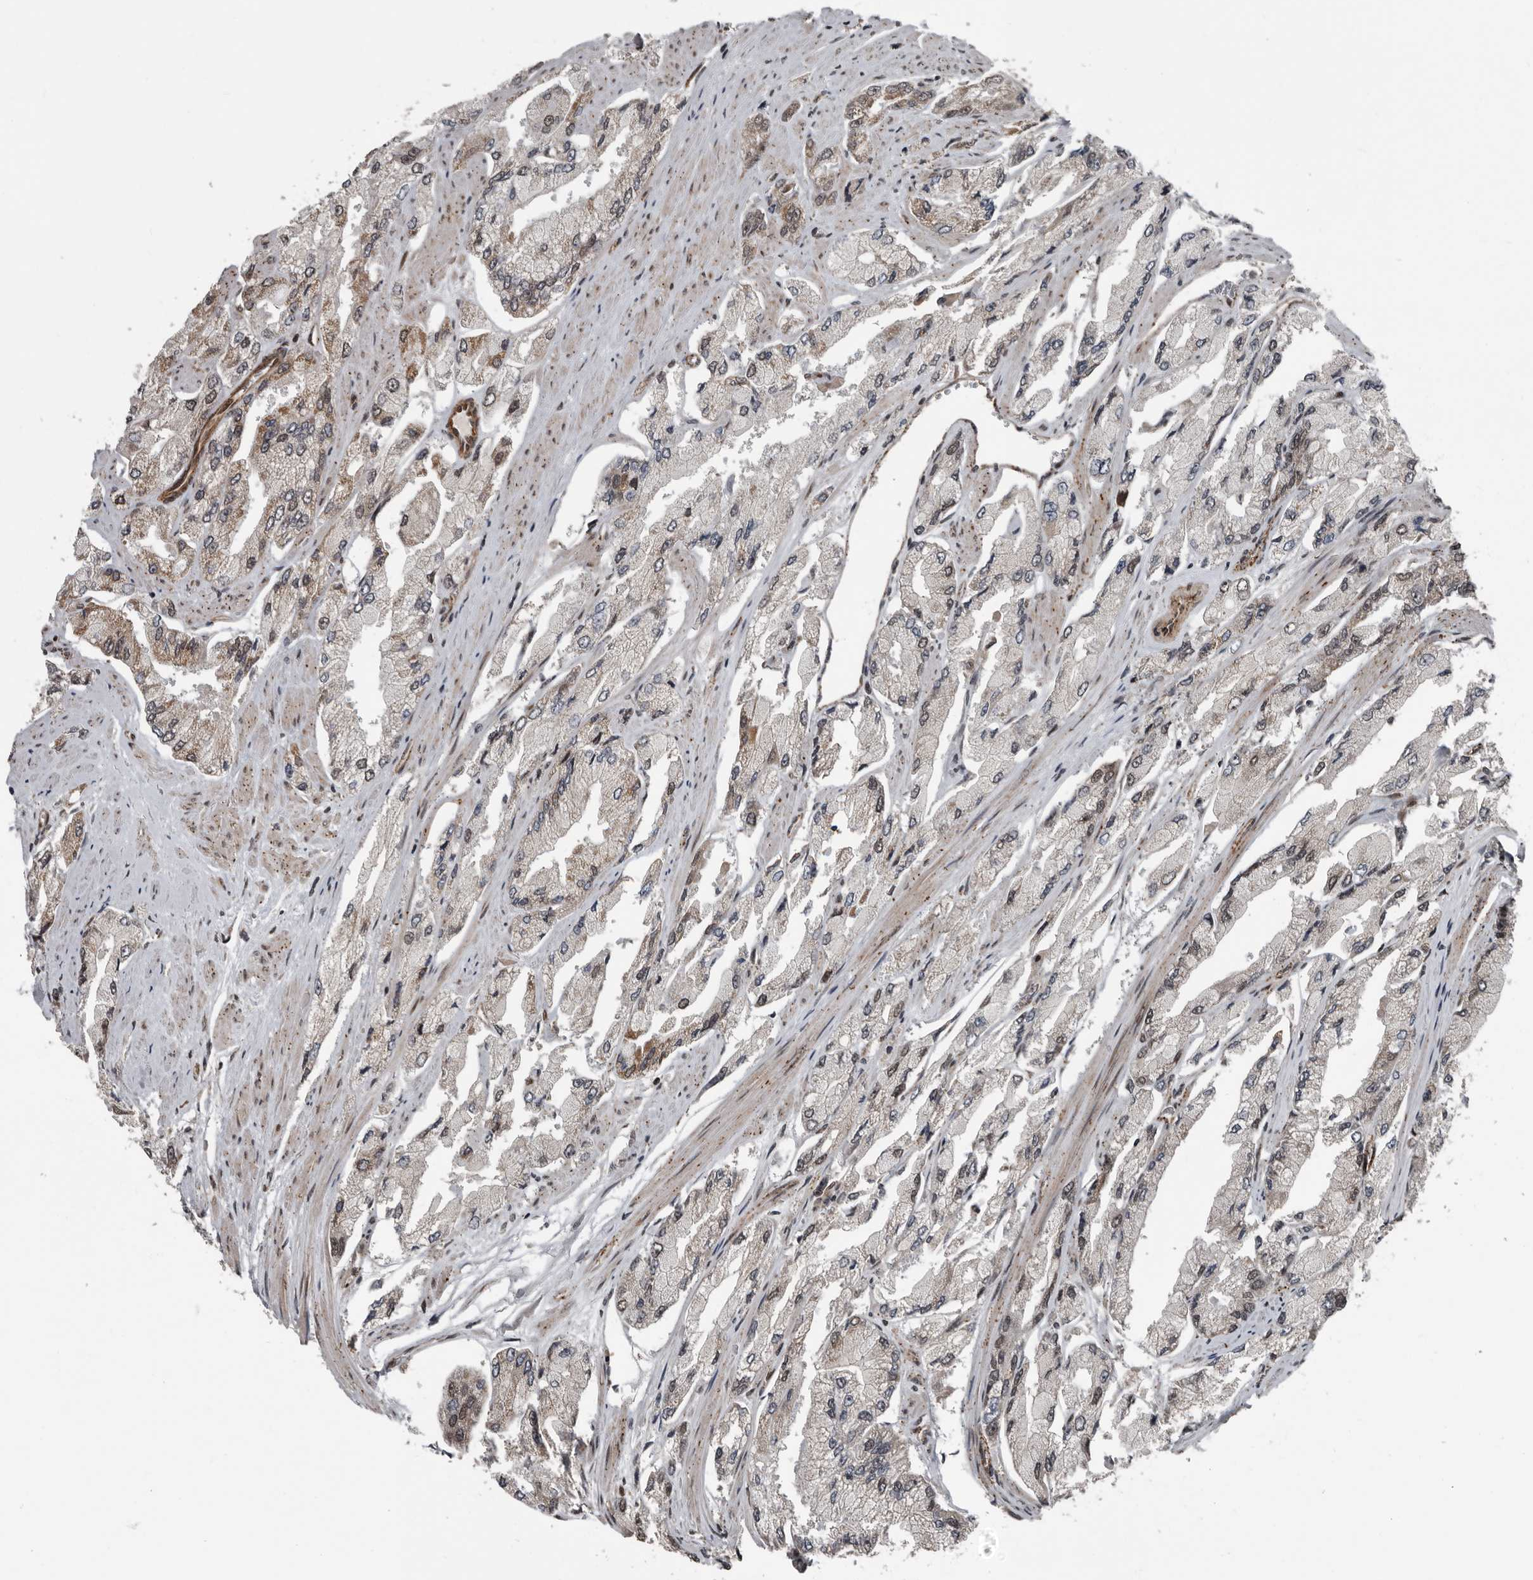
{"staining": {"intensity": "weak", "quantity": "<25%", "location": "cytoplasmic/membranous,nuclear"}, "tissue": "prostate cancer", "cell_type": "Tumor cells", "image_type": "cancer", "snomed": [{"axis": "morphology", "description": "Adenocarcinoma, High grade"}, {"axis": "topography", "description": "Prostate"}], "caption": "The photomicrograph displays no significant expression in tumor cells of prostate adenocarcinoma (high-grade). (IHC, brightfield microscopy, high magnification).", "gene": "CHD1L", "patient": {"sex": "male", "age": 58}}